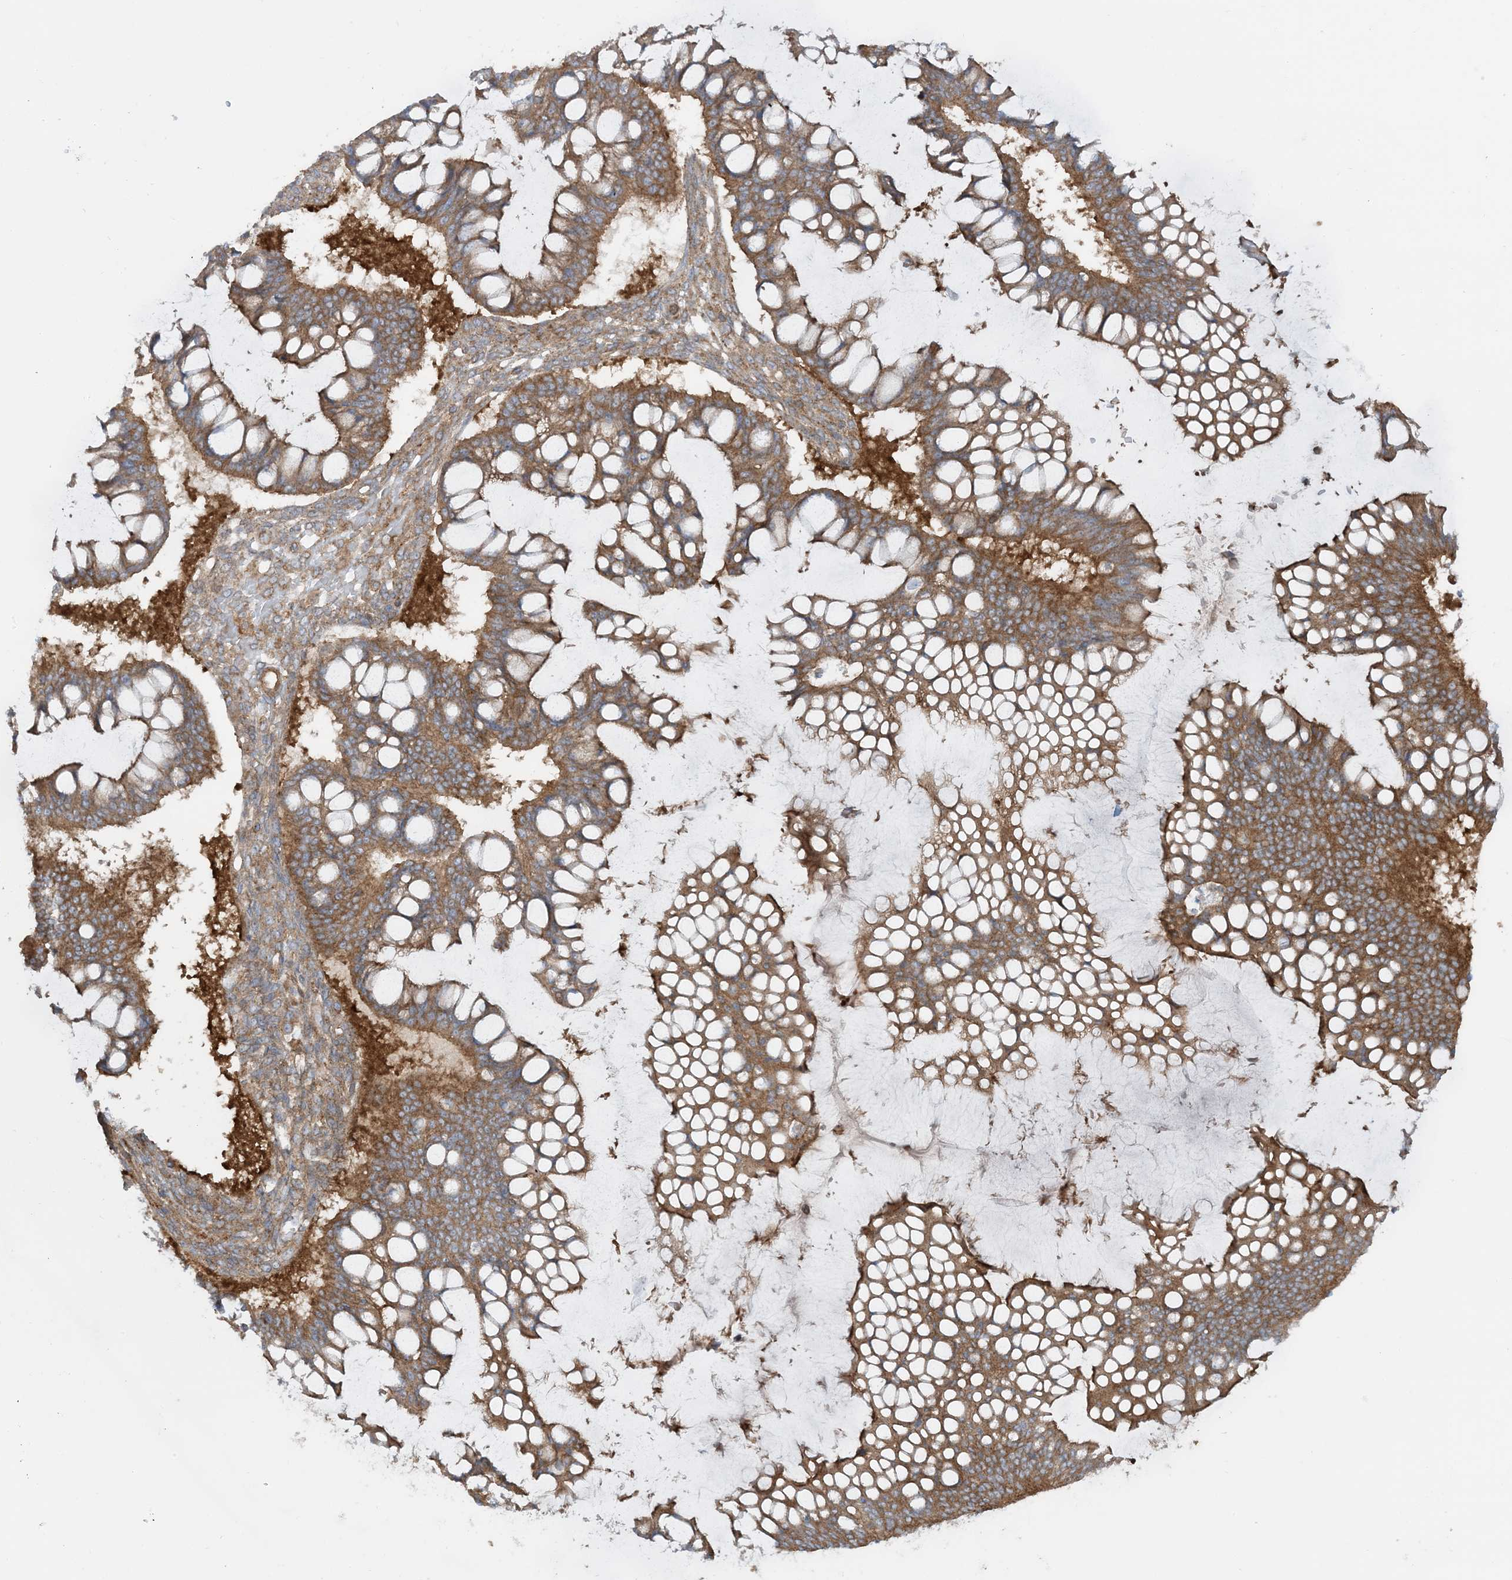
{"staining": {"intensity": "moderate", "quantity": ">75%", "location": "cytoplasmic/membranous"}, "tissue": "ovarian cancer", "cell_type": "Tumor cells", "image_type": "cancer", "snomed": [{"axis": "morphology", "description": "Cystadenocarcinoma, mucinous, NOS"}, {"axis": "topography", "description": "Ovary"}], "caption": "Immunohistochemistry (DAB (3,3'-diaminobenzidine)) staining of human mucinous cystadenocarcinoma (ovarian) demonstrates moderate cytoplasmic/membranous protein staining in about >75% of tumor cells.", "gene": "STAM2", "patient": {"sex": "female", "age": 73}}